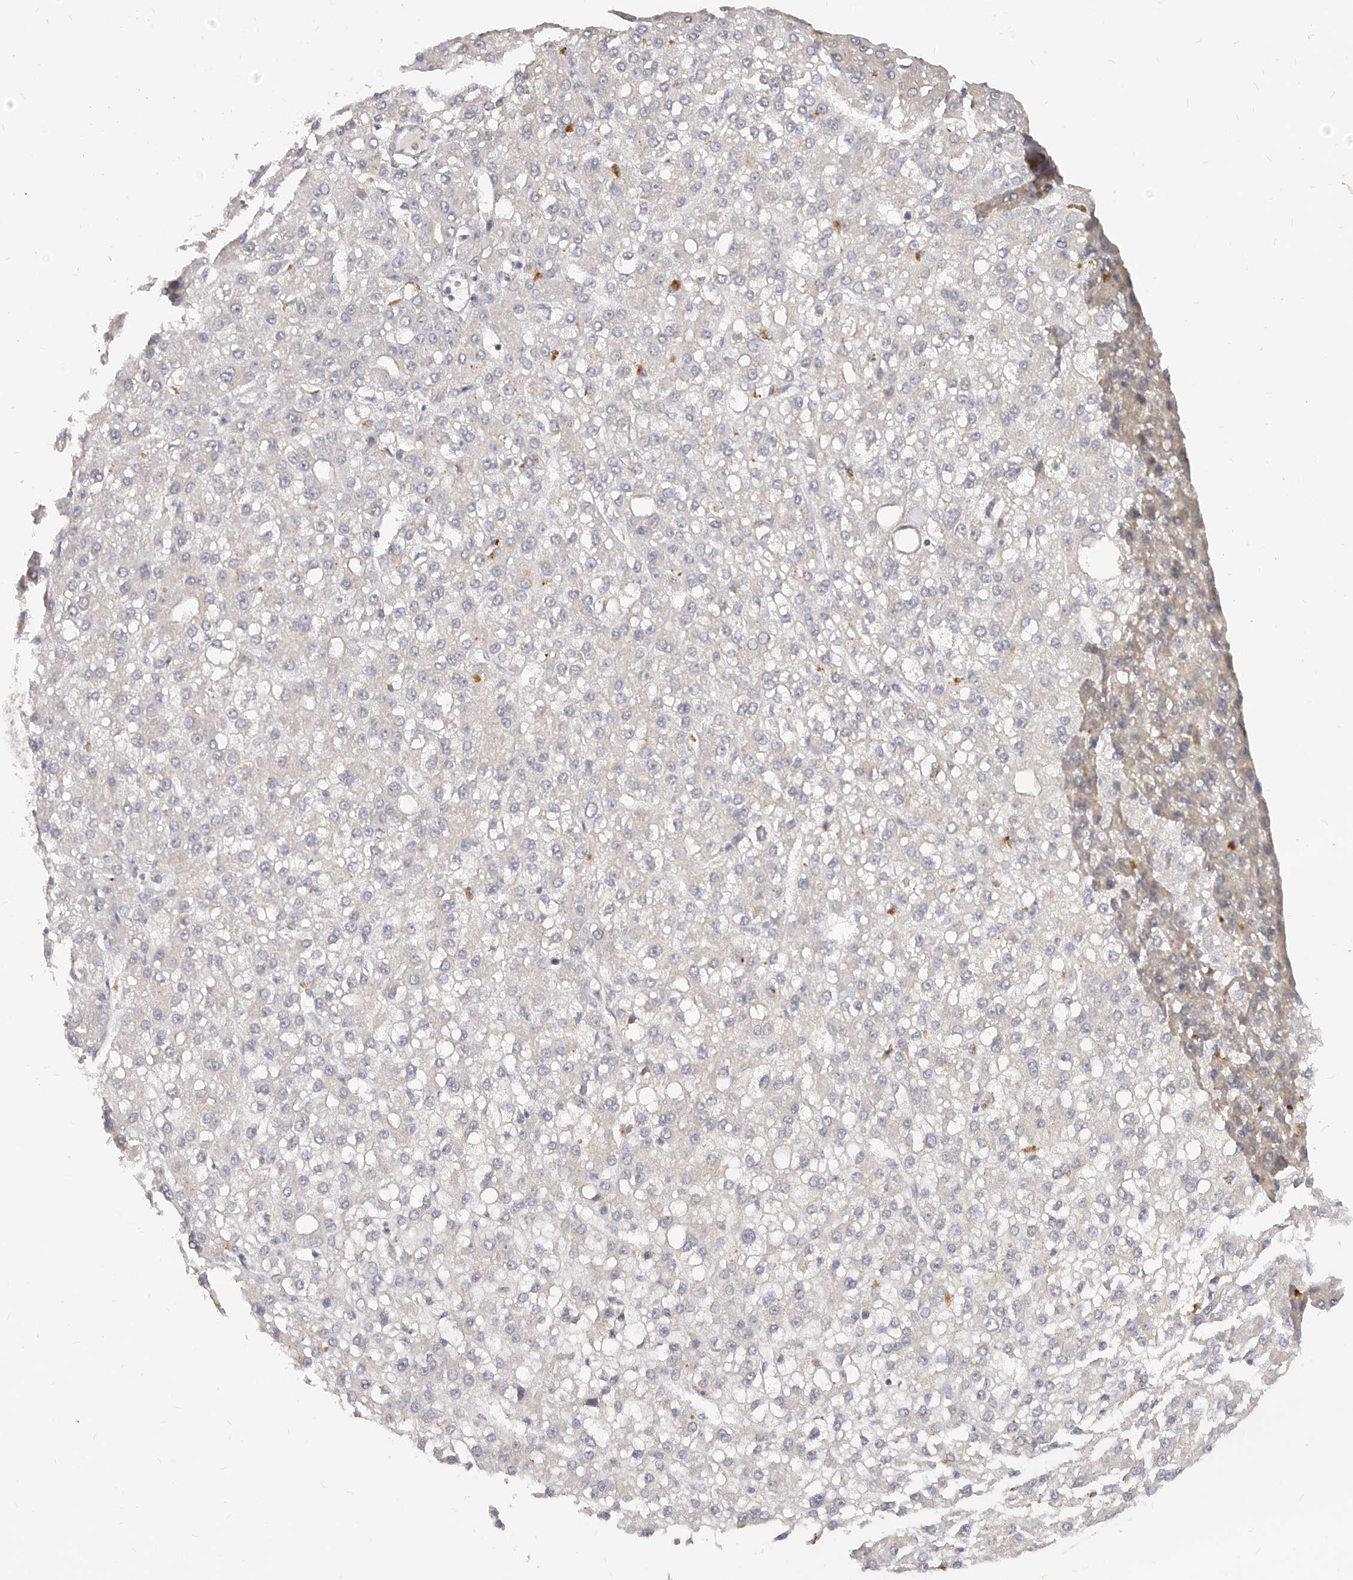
{"staining": {"intensity": "negative", "quantity": "none", "location": "none"}, "tissue": "liver cancer", "cell_type": "Tumor cells", "image_type": "cancer", "snomed": [{"axis": "morphology", "description": "Carcinoma, Hepatocellular, NOS"}, {"axis": "topography", "description": "Liver"}], "caption": "The histopathology image shows no staining of tumor cells in liver cancer (hepatocellular carcinoma).", "gene": "USP49", "patient": {"sex": "male", "age": 67}}